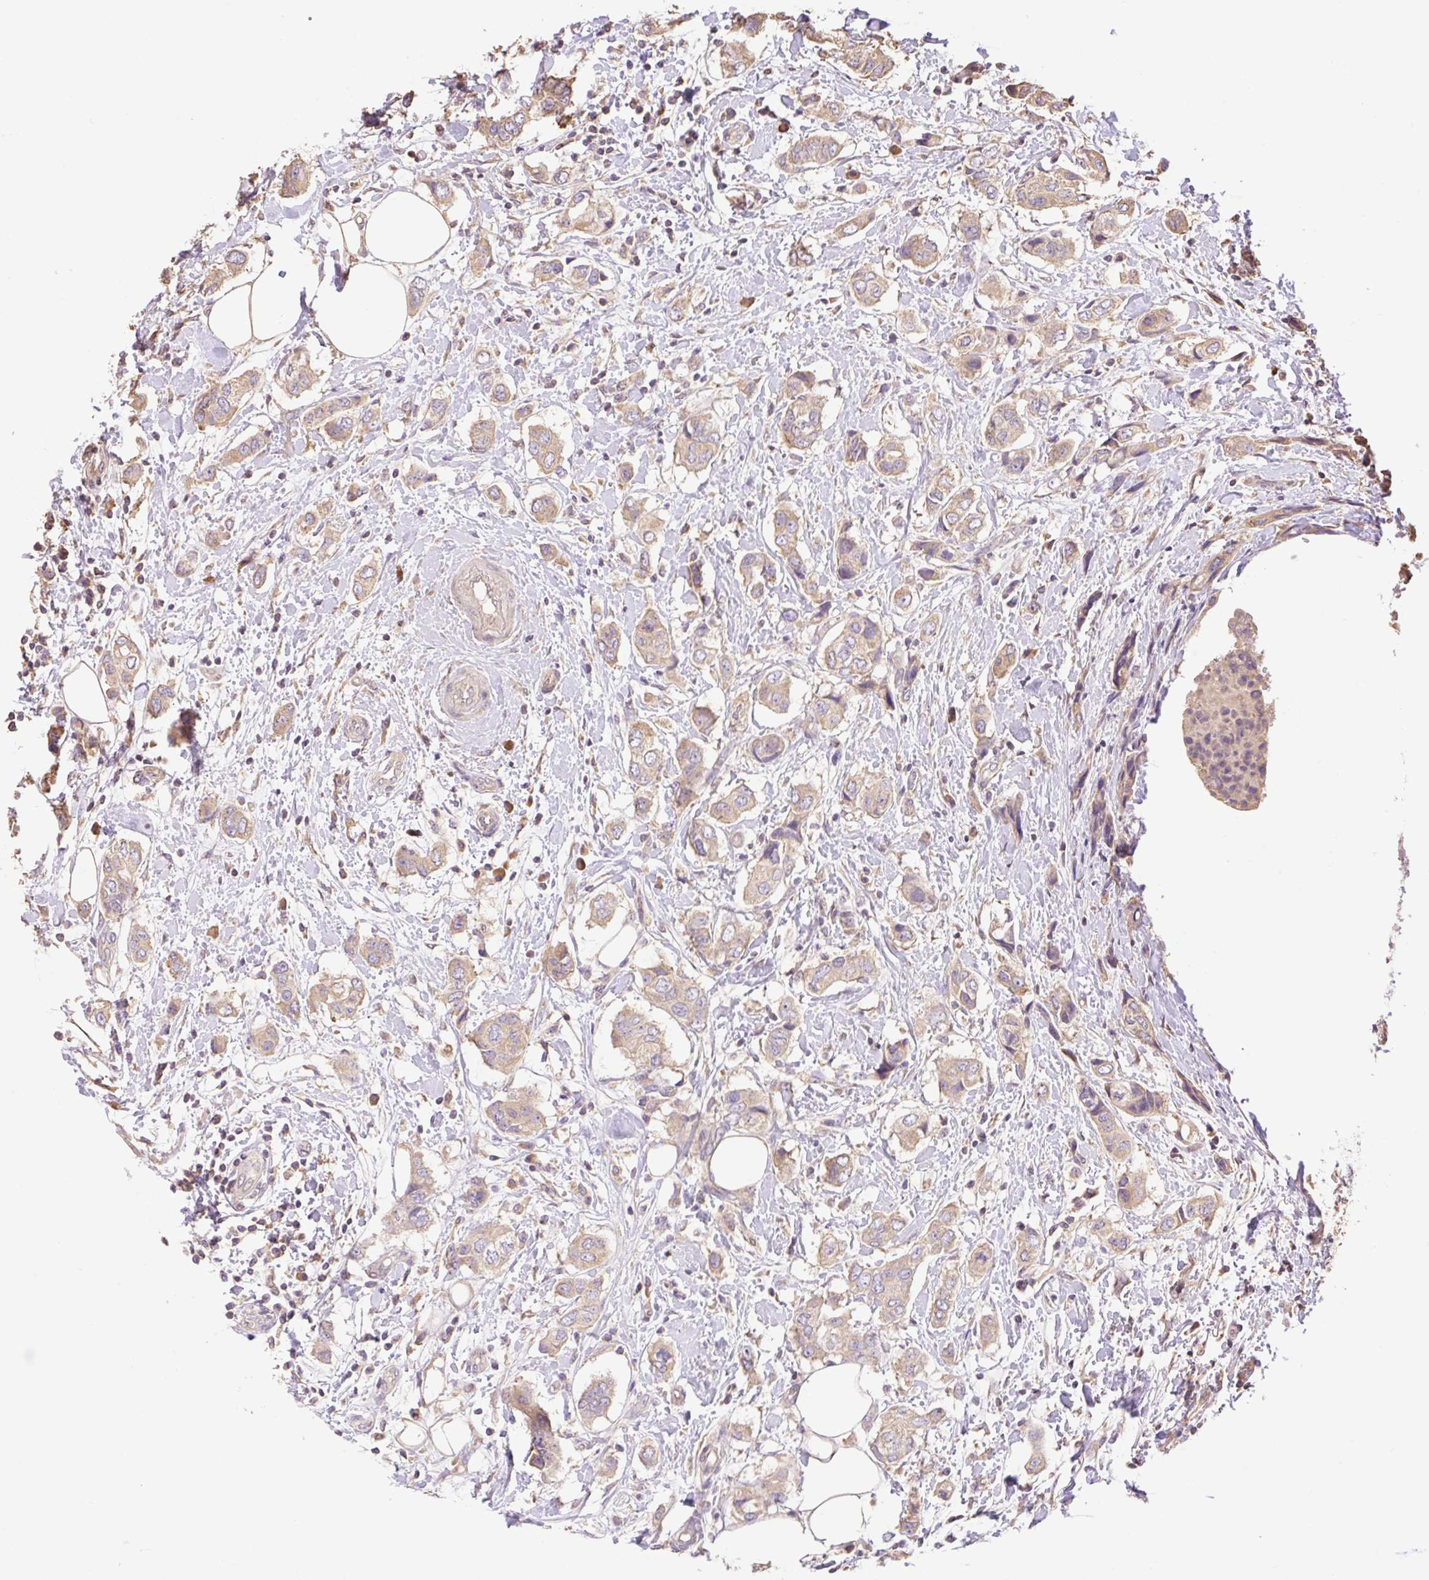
{"staining": {"intensity": "weak", "quantity": ">75%", "location": "cytoplasmic/membranous"}, "tissue": "breast cancer", "cell_type": "Tumor cells", "image_type": "cancer", "snomed": [{"axis": "morphology", "description": "Lobular carcinoma"}, {"axis": "topography", "description": "Breast"}], "caption": "A low amount of weak cytoplasmic/membranous positivity is seen in about >75% of tumor cells in breast cancer tissue.", "gene": "DESI1", "patient": {"sex": "female", "age": 51}}